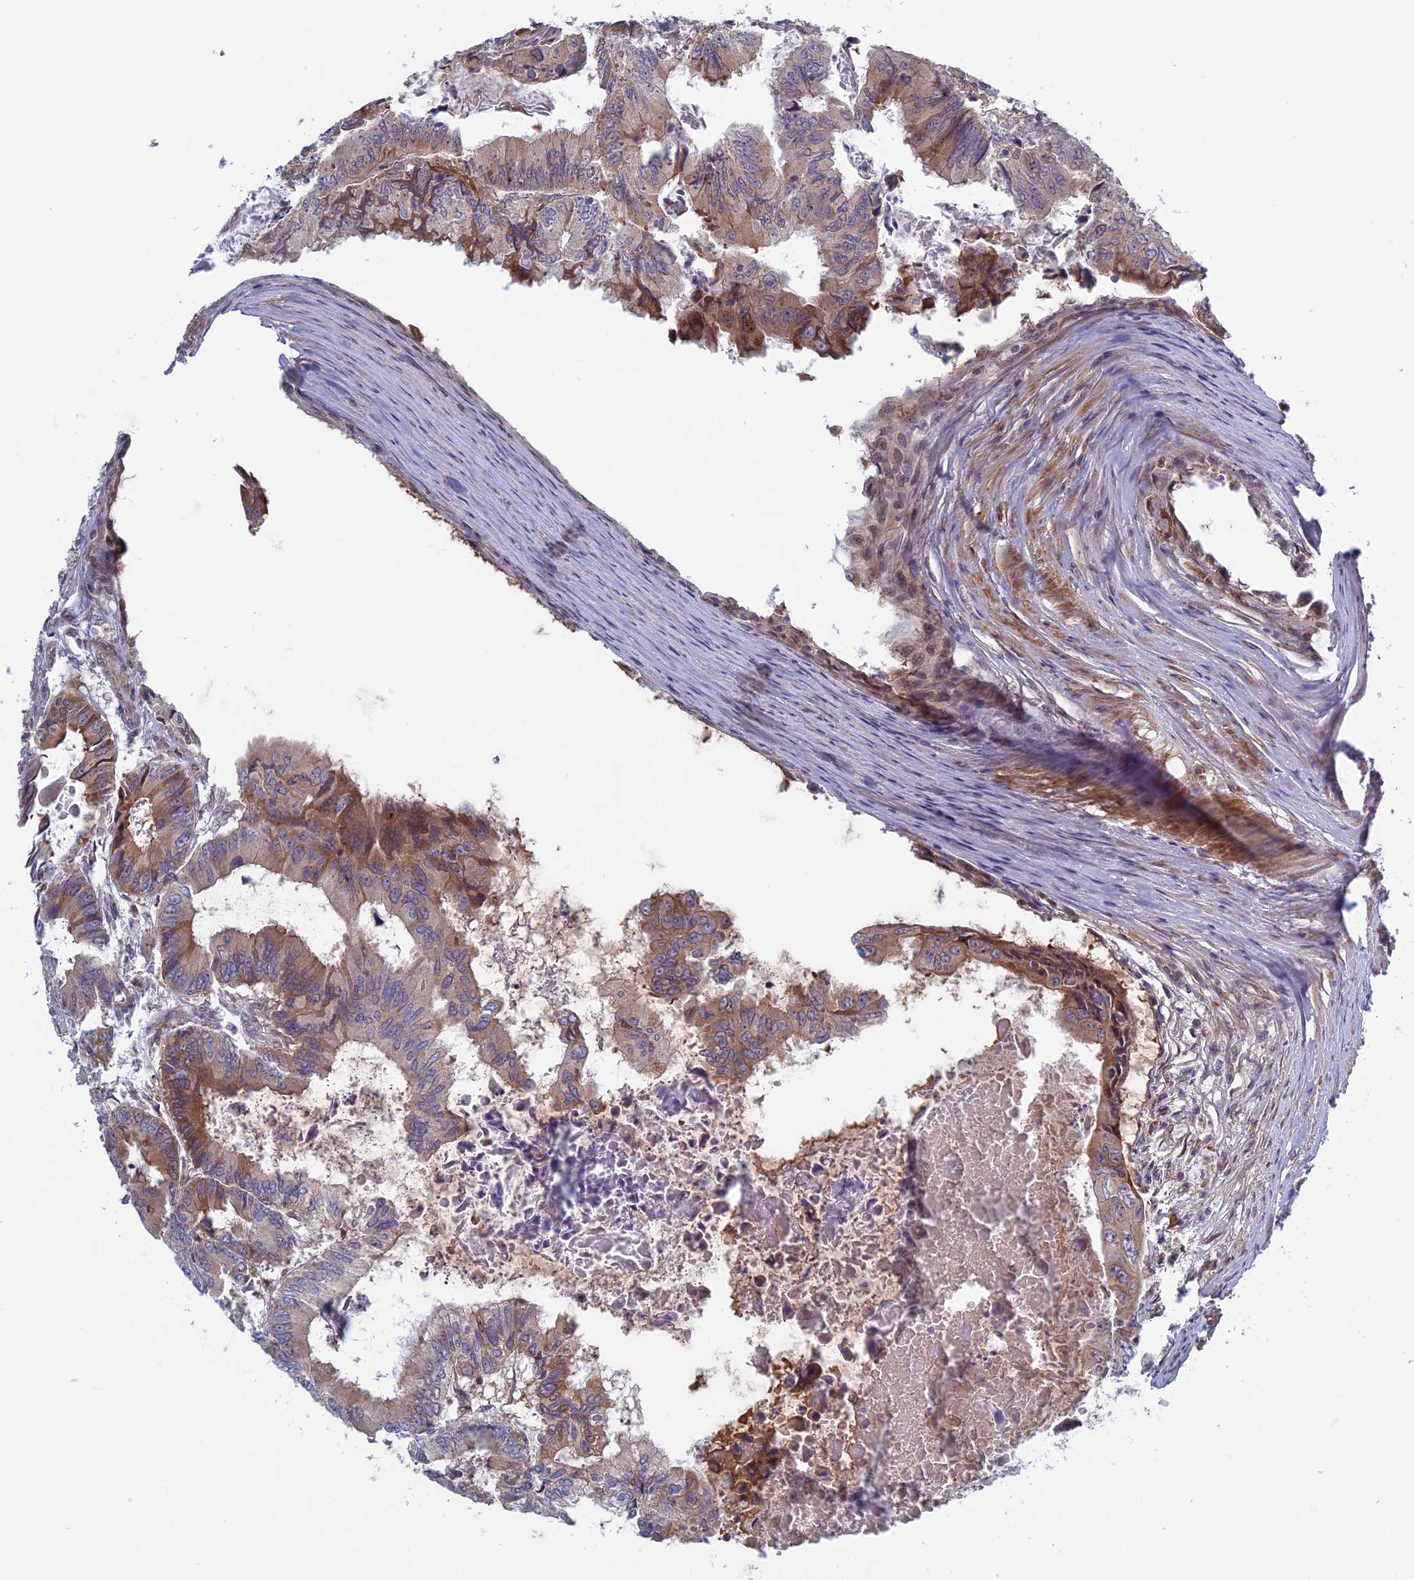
{"staining": {"intensity": "moderate", "quantity": "25%-75%", "location": "cytoplasmic/membranous"}, "tissue": "colorectal cancer", "cell_type": "Tumor cells", "image_type": "cancer", "snomed": [{"axis": "morphology", "description": "Adenocarcinoma, NOS"}, {"axis": "topography", "description": "Colon"}], "caption": "This histopathology image reveals immunohistochemistry staining of colorectal adenocarcinoma, with medium moderate cytoplasmic/membranous expression in about 25%-75% of tumor cells.", "gene": "FADS1", "patient": {"sex": "male", "age": 85}}